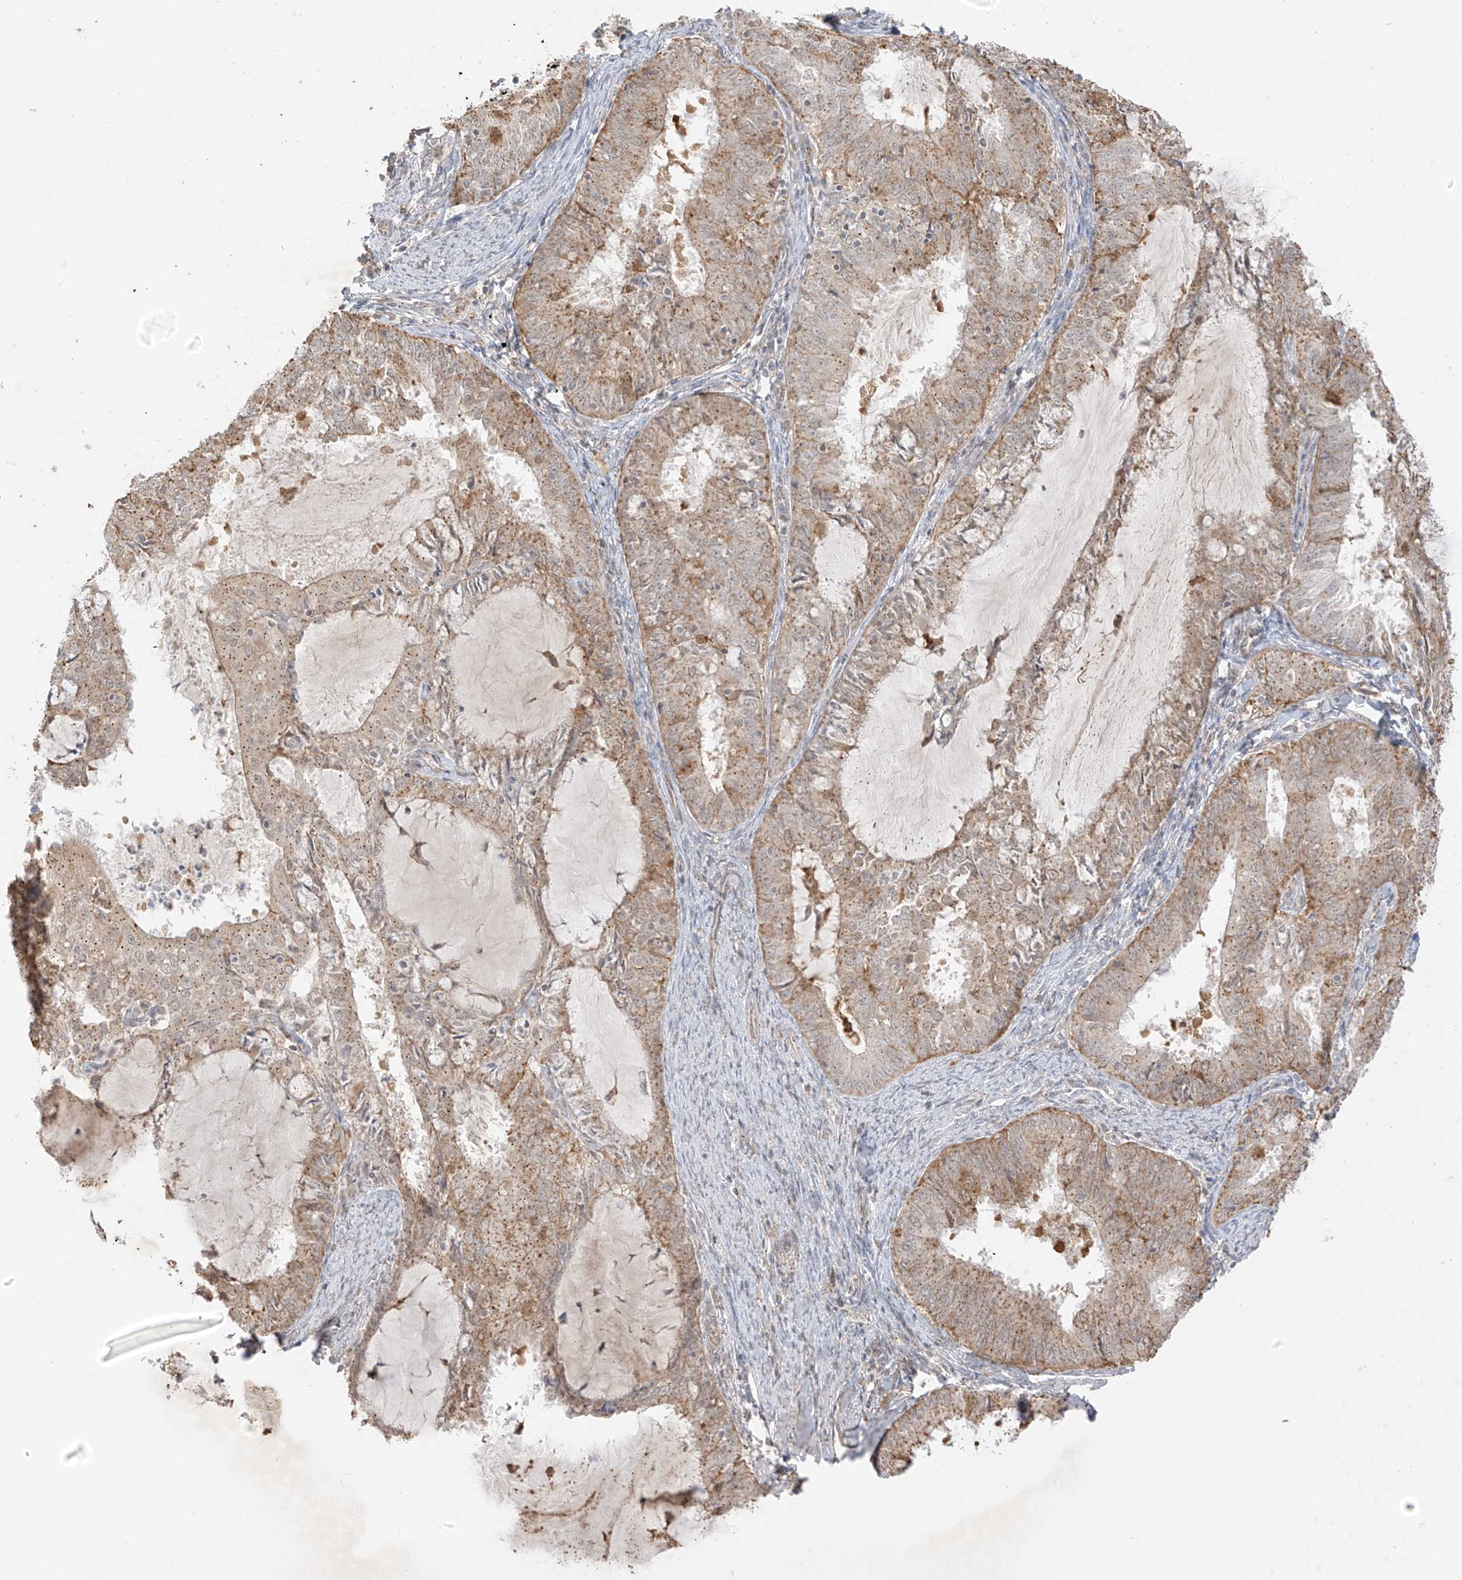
{"staining": {"intensity": "moderate", "quantity": "25%-75%", "location": "cytoplasmic/membranous"}, "tissue": "endometrial cancer", "cell_type": "Tumor cells", "image_type": "cancer", "snomed": [{"axis": "morphology", "description": "Adenocarcinoma, NOS"}, {"axis": "topography", "description": "Endometrium"}], "caption": "Protein expression analysis of adenocarcinoma (endometrial) shows moderate cytoplasmic/membranous expression in approximately 25%-75% of tumor cells.", "gene": "N4BP3", "patient": {"sex": "female", "age": 57}}